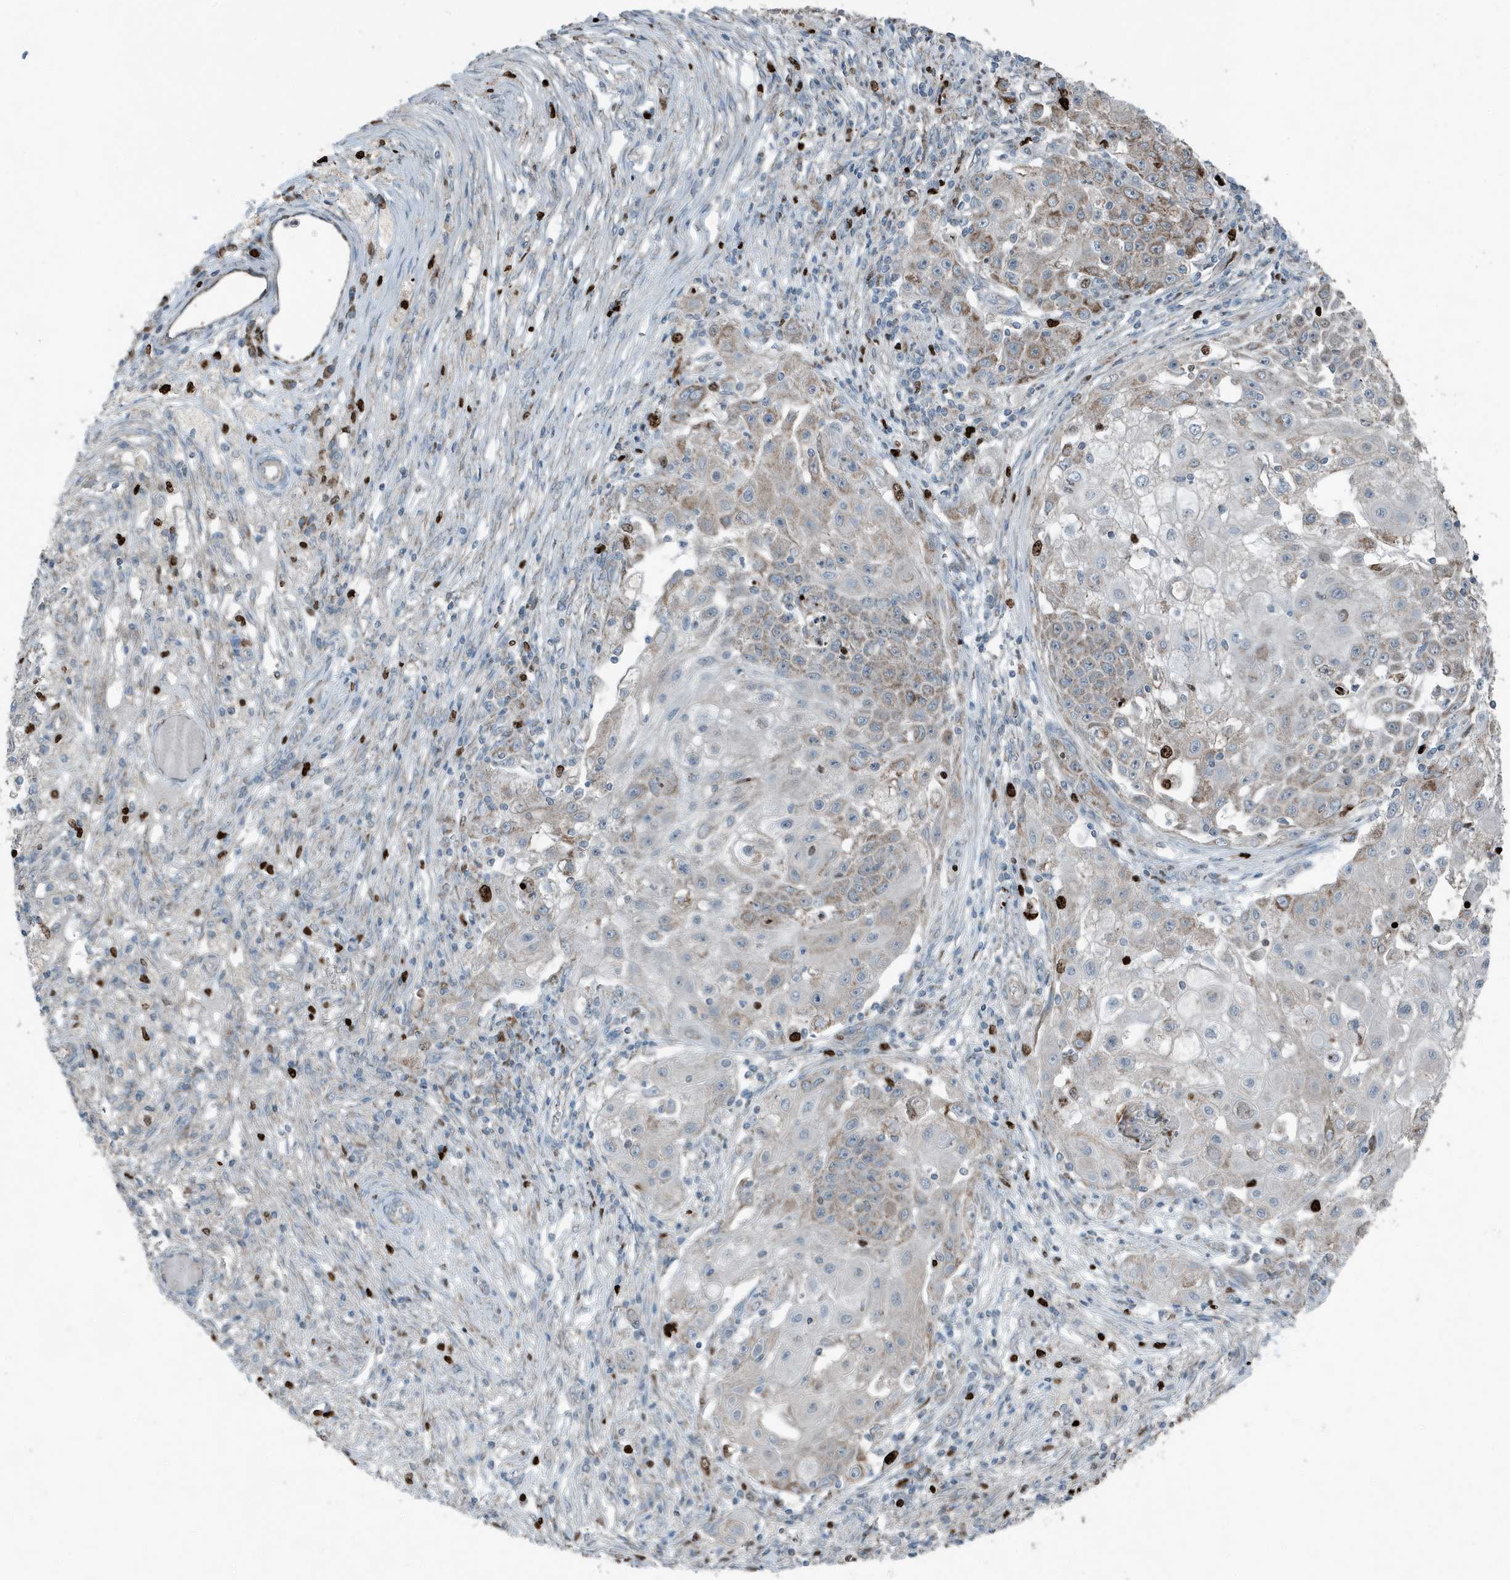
{"staining": {"intensity": "weak", "quantity": "25%-75%", "location": "cytoplasmic/membranous"}, "tissue": "ovarian cancer", "cell_type": "Tumor cells", "image_type": "cancer", "snomed": [{"axis": "morphology", "description": "Carcinoma, endometroid"}, {"axis": "topography", "description": "Ovary"}], "caption": "Human ovarian endometroid carcinoma stained with a protein marker reveals weak staining in tumor cells.", "gene": "MT-CYB", "patient": {"sex": "female", "age": 42}}